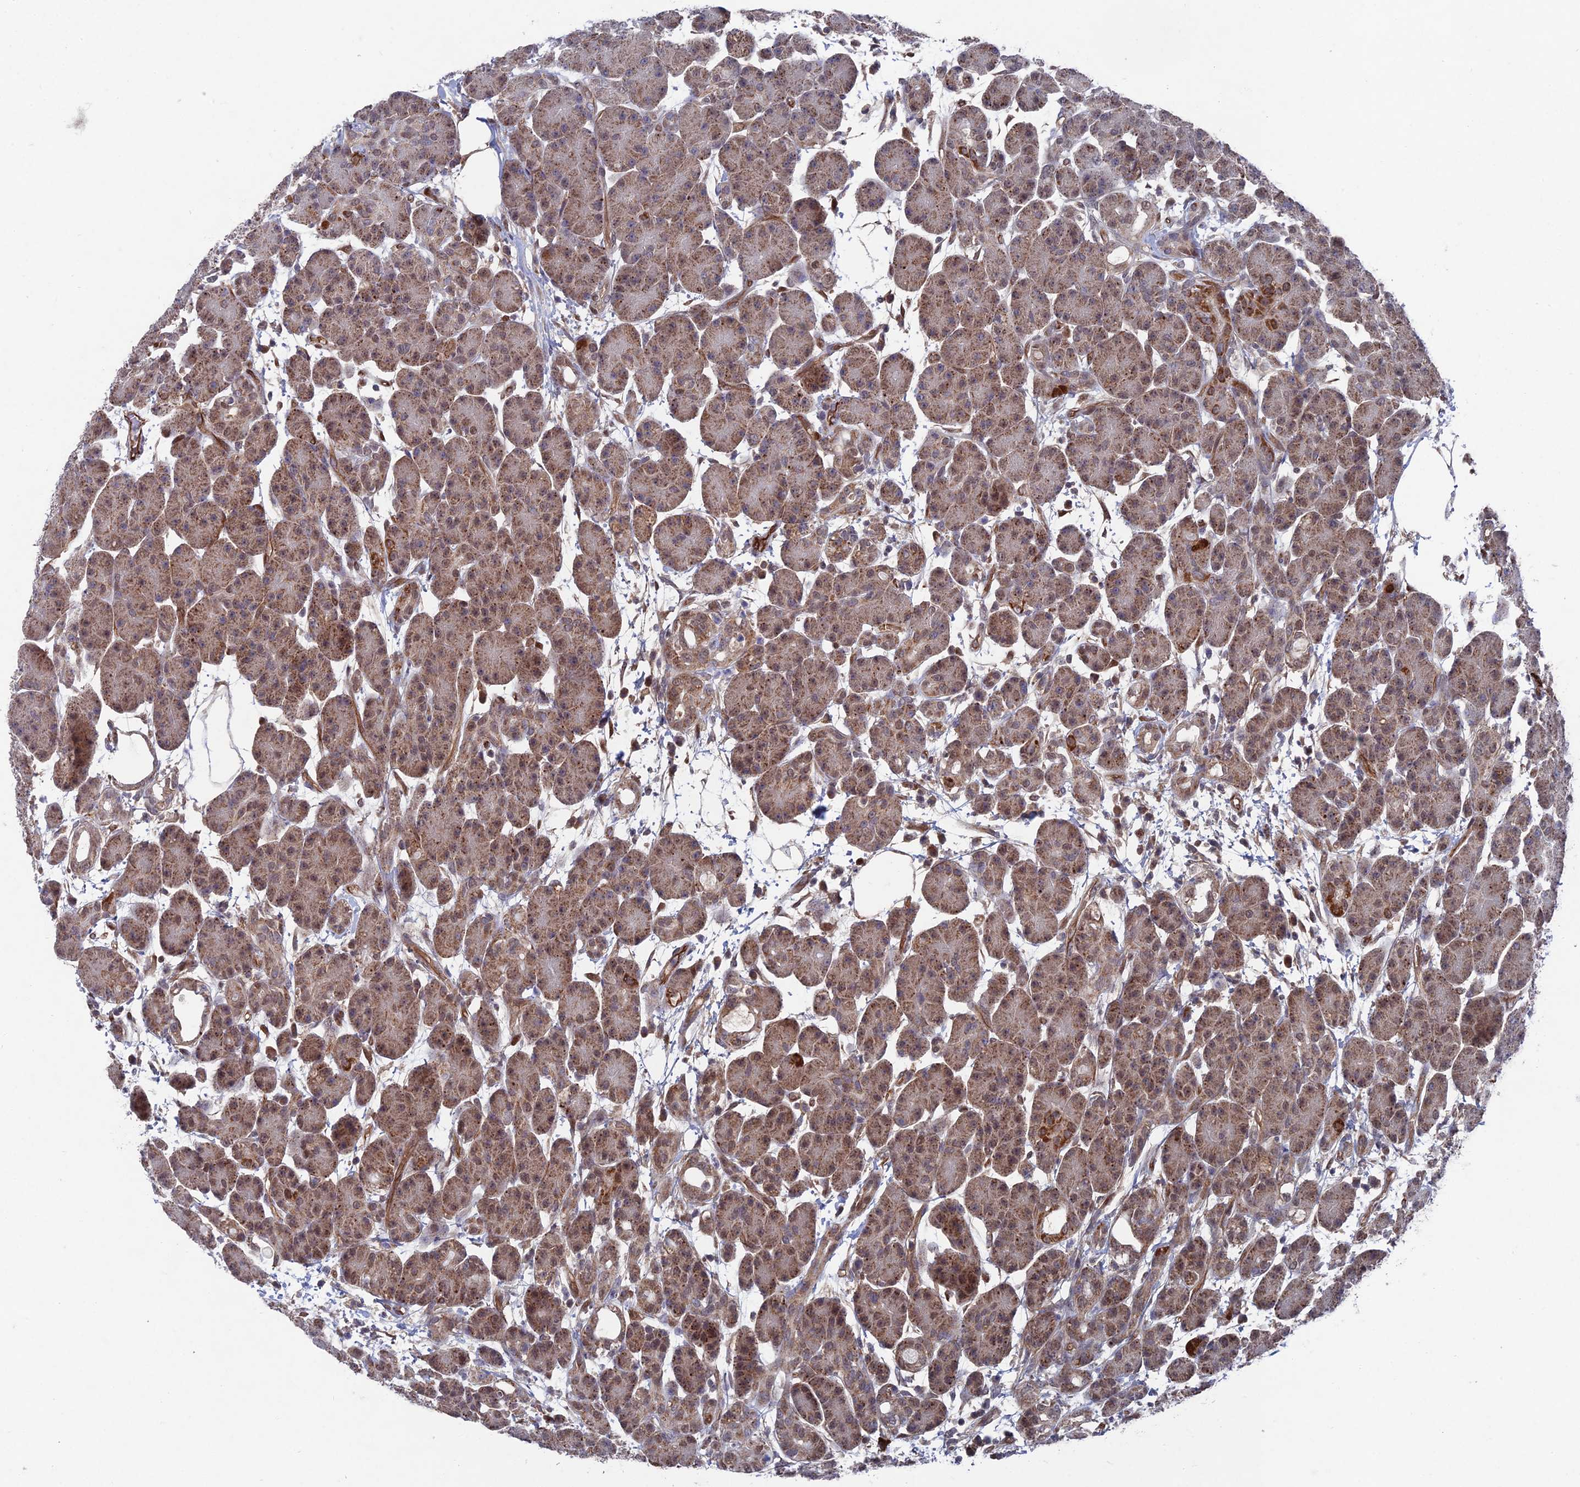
{"staining": {"intensity": "moderate", "quantity": ">75%", "location": "cytoplasmic/membranous"}, "tissue": "pancreas", "cell_type": "Exocrine glandular cells", "image_type": "normal", "snomed": [{"axis": "morphology", "description": "Normal tissue, NOS"}, {"axis": "topography", "description": "Pancreas"}], "caption": "IHC micrograph of unremarkable pancreas: human pancreas stained using immunohistochemistry (IHC) displays medium levels of moderate protein expression localized specifically in the cytoplasmic/membranous of exocrine glandular cells, appearing as a cytoplasmic/membranous brown color.", "gene": "UNC5D", "patient": {"sex": "male", "age": 63}}